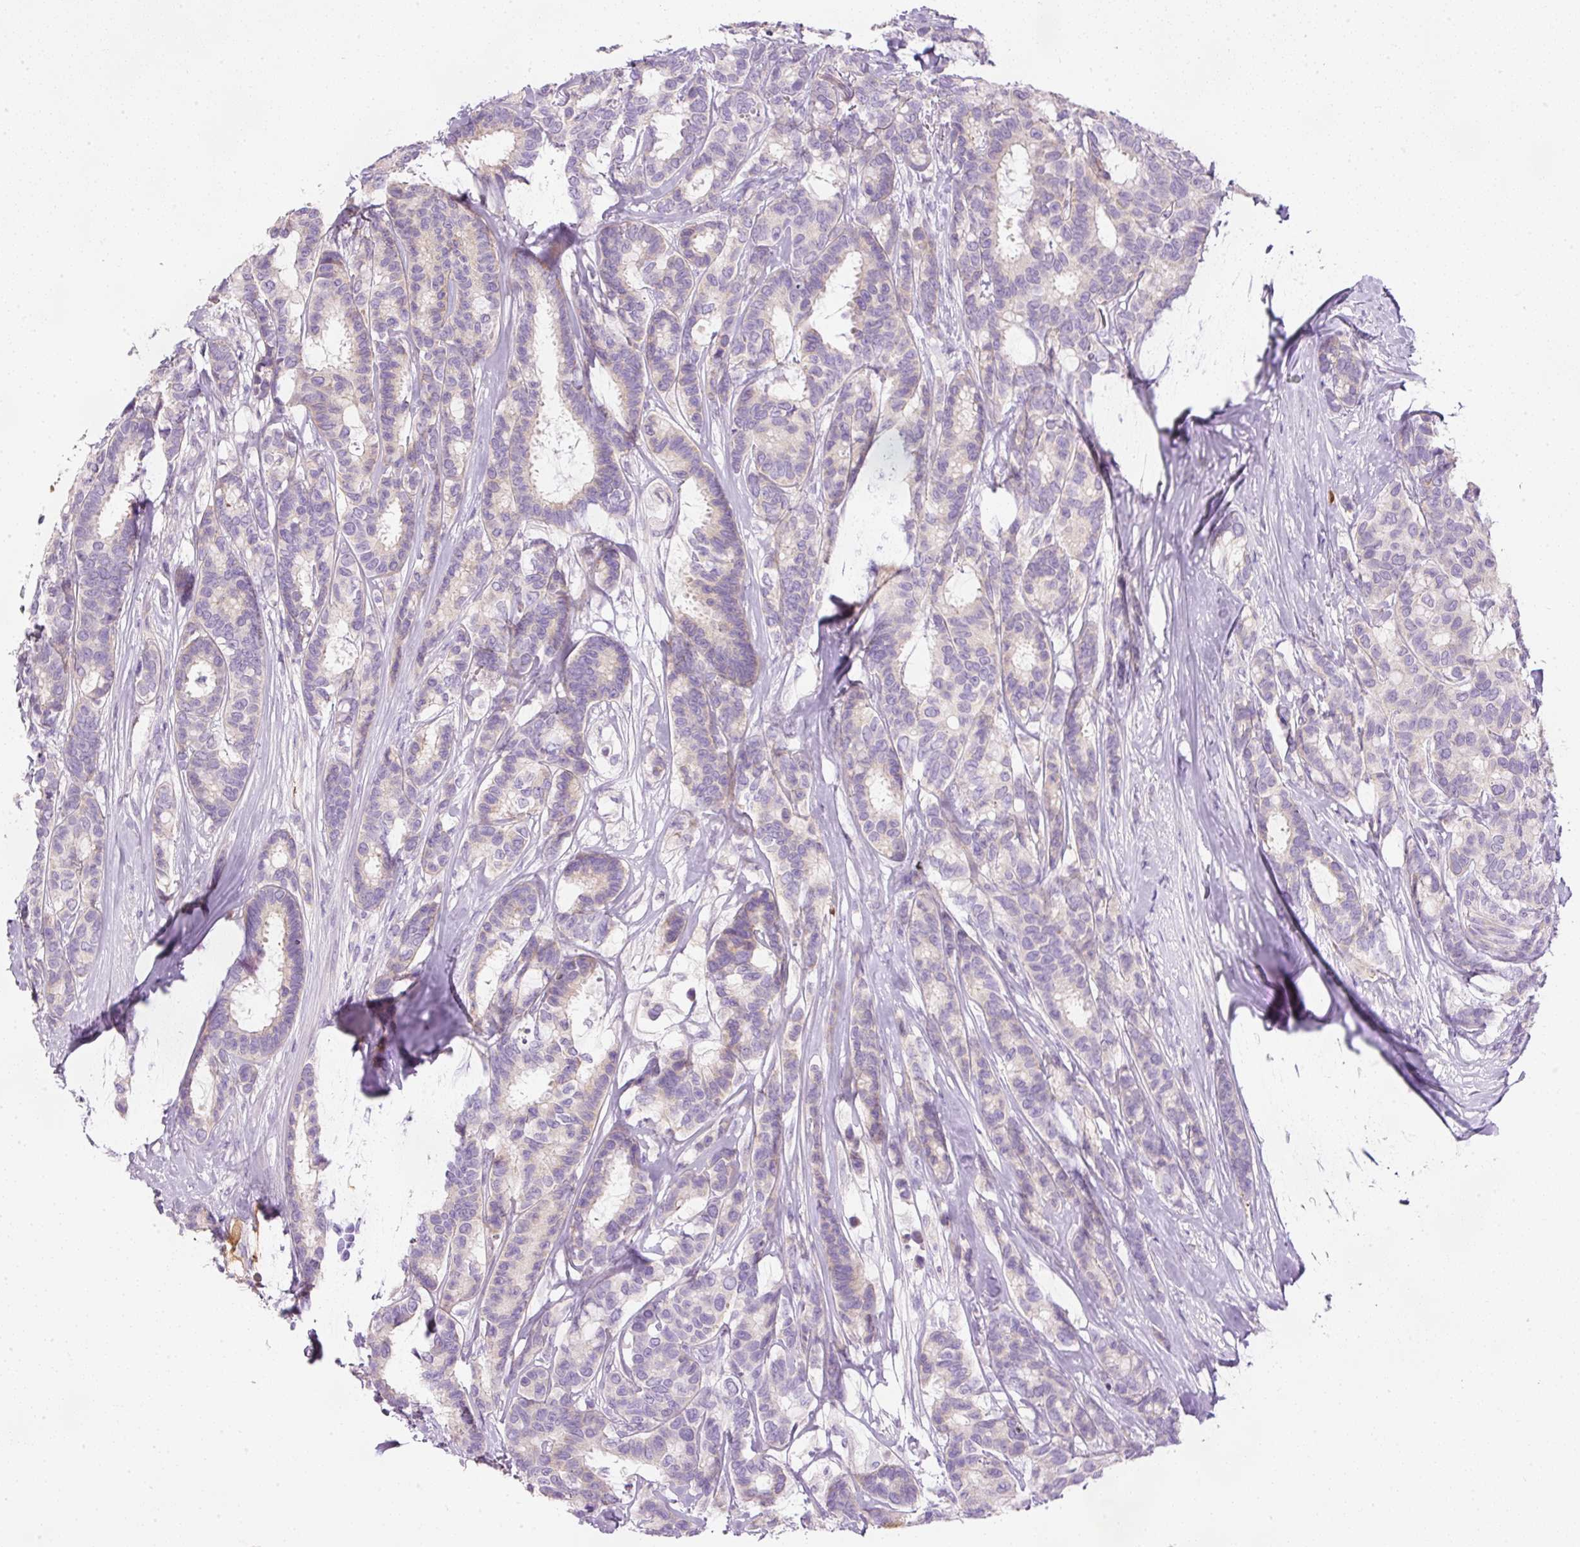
{"staining": {"intensity": "negative", "quantity": "none", "location": "none"}, "tissue": "breast cancer", "cell_type": "Tumor cells", "image_type": "cancer", "snomed": [{"axis": "morphology", "description": "Duct carcinoma"}, {"axis": "topography", "description": "Breast"}], "caption": "Photomicrograph shows no significant protein staining in tumor cells of breast cancer (infiltrating ductal carcinoma). (Stains: DAB immunohistochemistry with hematoxylin counter stain, Microscopy: brightfield microscopy at high magnification).", "gene": "KPNA5", "patient": {"sex": "female", "age": 87}}